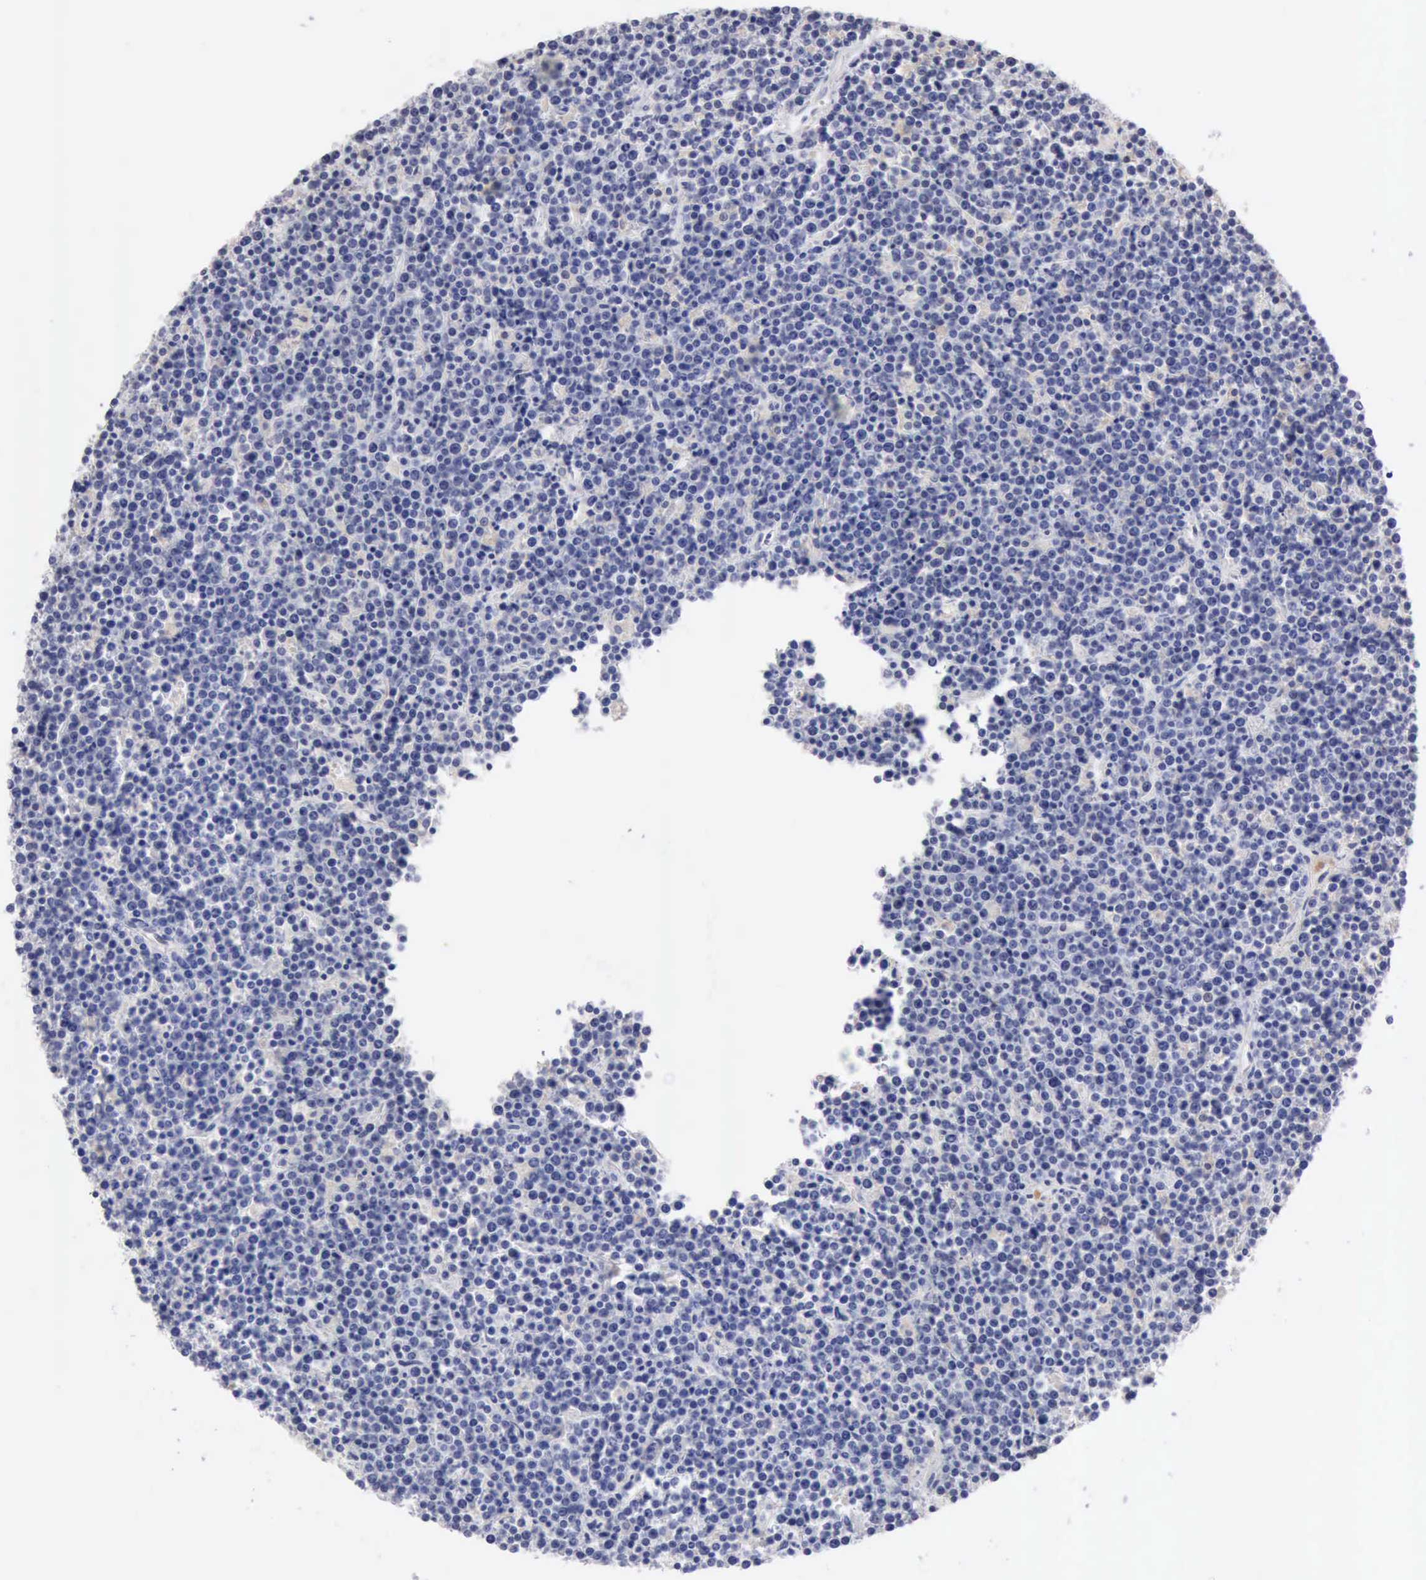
{"staining": {"intensity": "negative", "quantity": "none", "location": "none"}, "tissue": "lymphoma", "cell_type": "Tumor cells", "image_type": "cancer", "snomed": [{"axis": "morphology", "description": "Malignant lymphoma, non-Hodgkin's type, High grade"}, {"axis": "topography", "description": "Ovary"}], "caption": "Immunohistochemical staining of malignant lymphoma, non-Hodgkin's type (high-grade) shows no significant staining in tumor cells.", "gene": "PTGR2", "patient": {"sex": "female", "age": 56}}